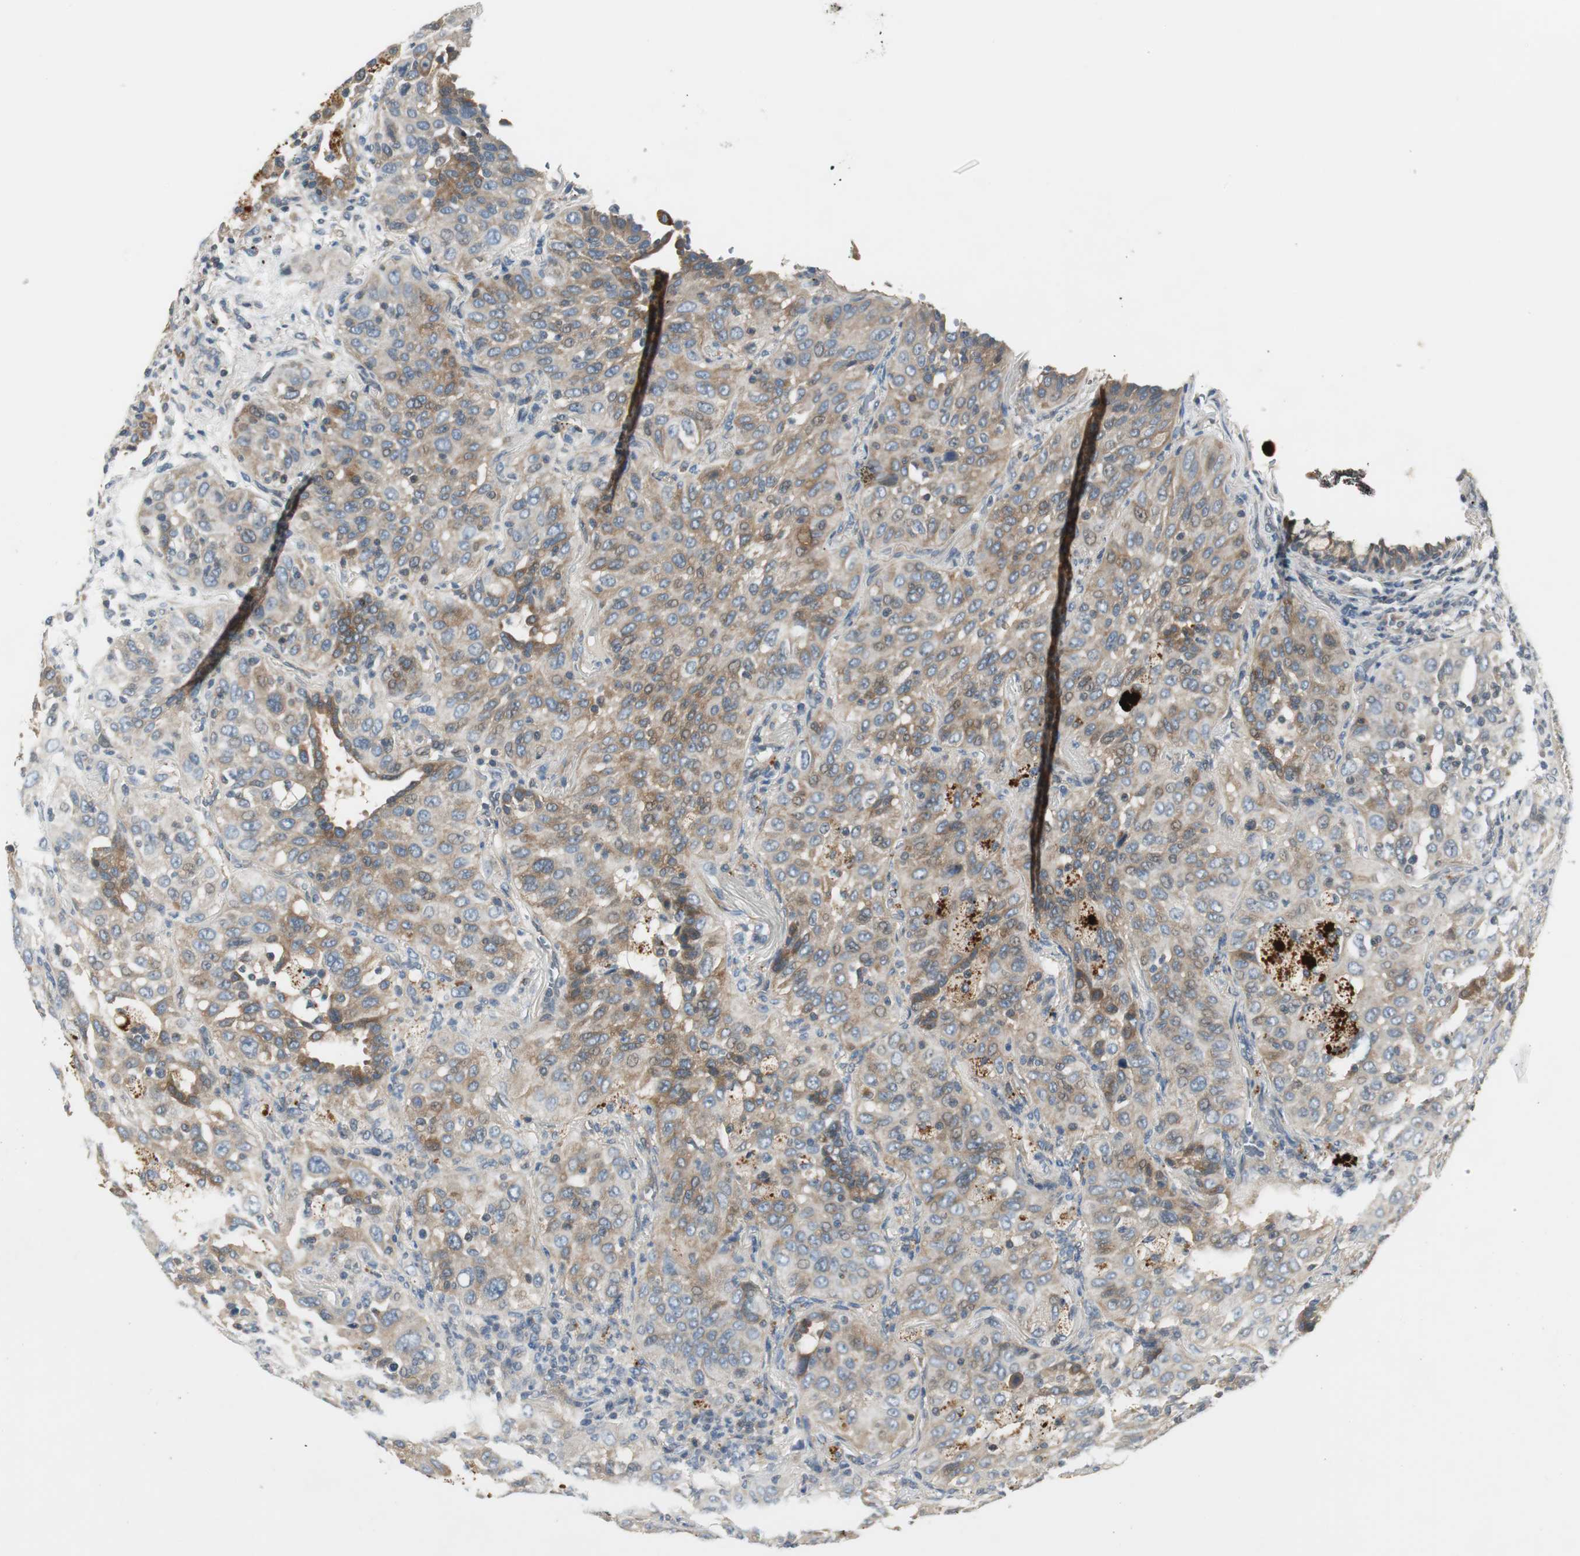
{"staining": {"intensity": "moderate", "quantity": "25%-75%", "location": "cytoplasmic/membranous"}, "tissue": "lung cancer", "cell_type": "Tumor cells", "image_type": "cancer", "snomed": [{"axis": "morphology", "description": "Squamous cell carcinoma, NOS"}, {"axis": "topography", "description": "Lung"}], "caption": "Immunohistochemical staining of lung cancer demonstrates moderate cytoplasmic/membranous protein positivity in about 25%-75% of tumor cells.", "gene": "PRKAA1", "patient": {"sex": "female", "age": 67}}